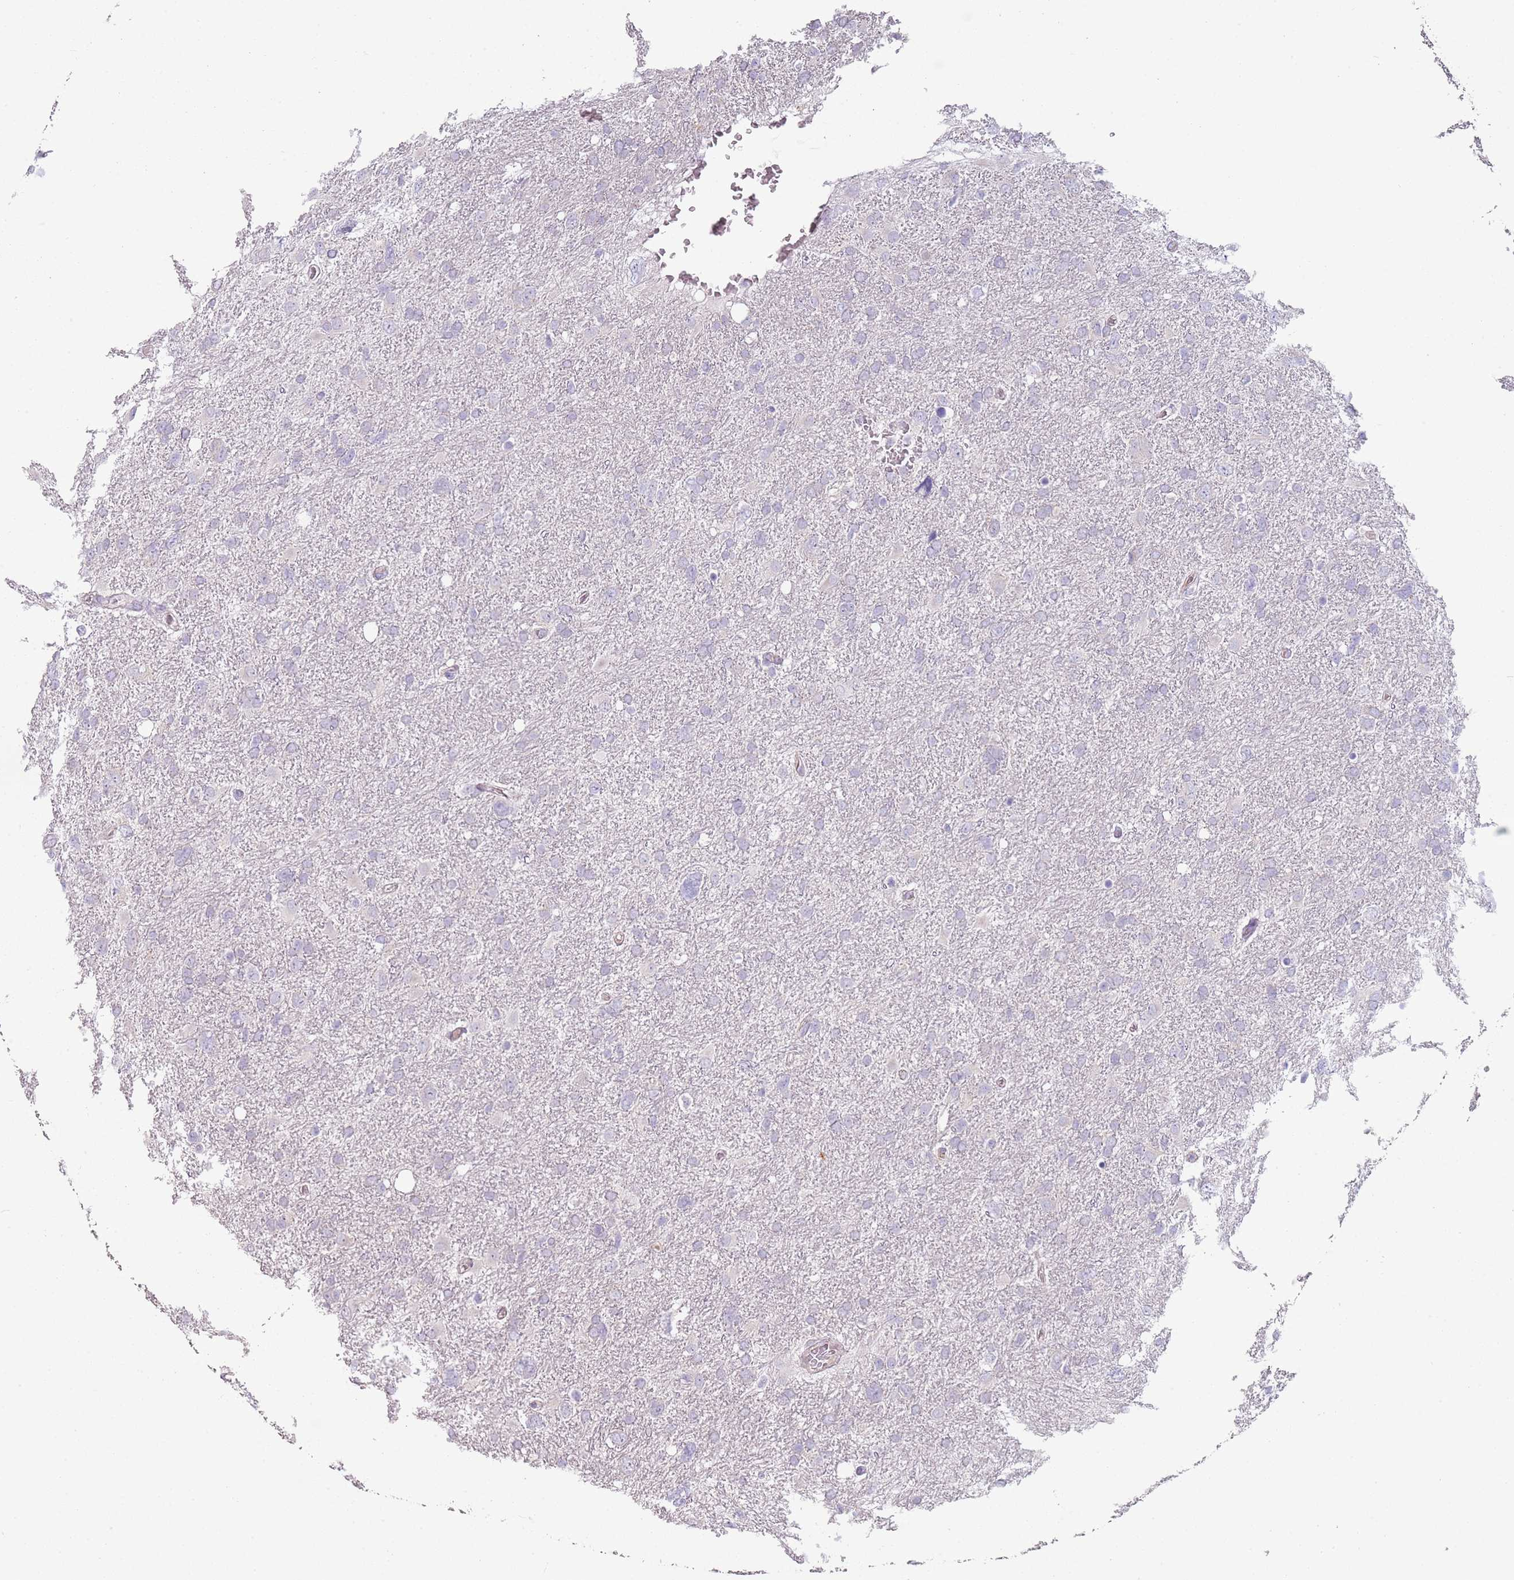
{"staining": {"intensity": "negative", "quantity": "none", "location": "none"}, "tissue": "glioma", "cell_type": "Tumor cells", "image_type": "cancer", "snomed": [{"axis": "morphology", "description": "Glioma, malignant, High grade"}, {"axis": "topography", "description": "Brain"}], "caption": "Protein analysis of glioma demonstrates no significant expression in tumor cells.", "gene": "ZNF583", "patient": {"sex": "male", "age": 61}}